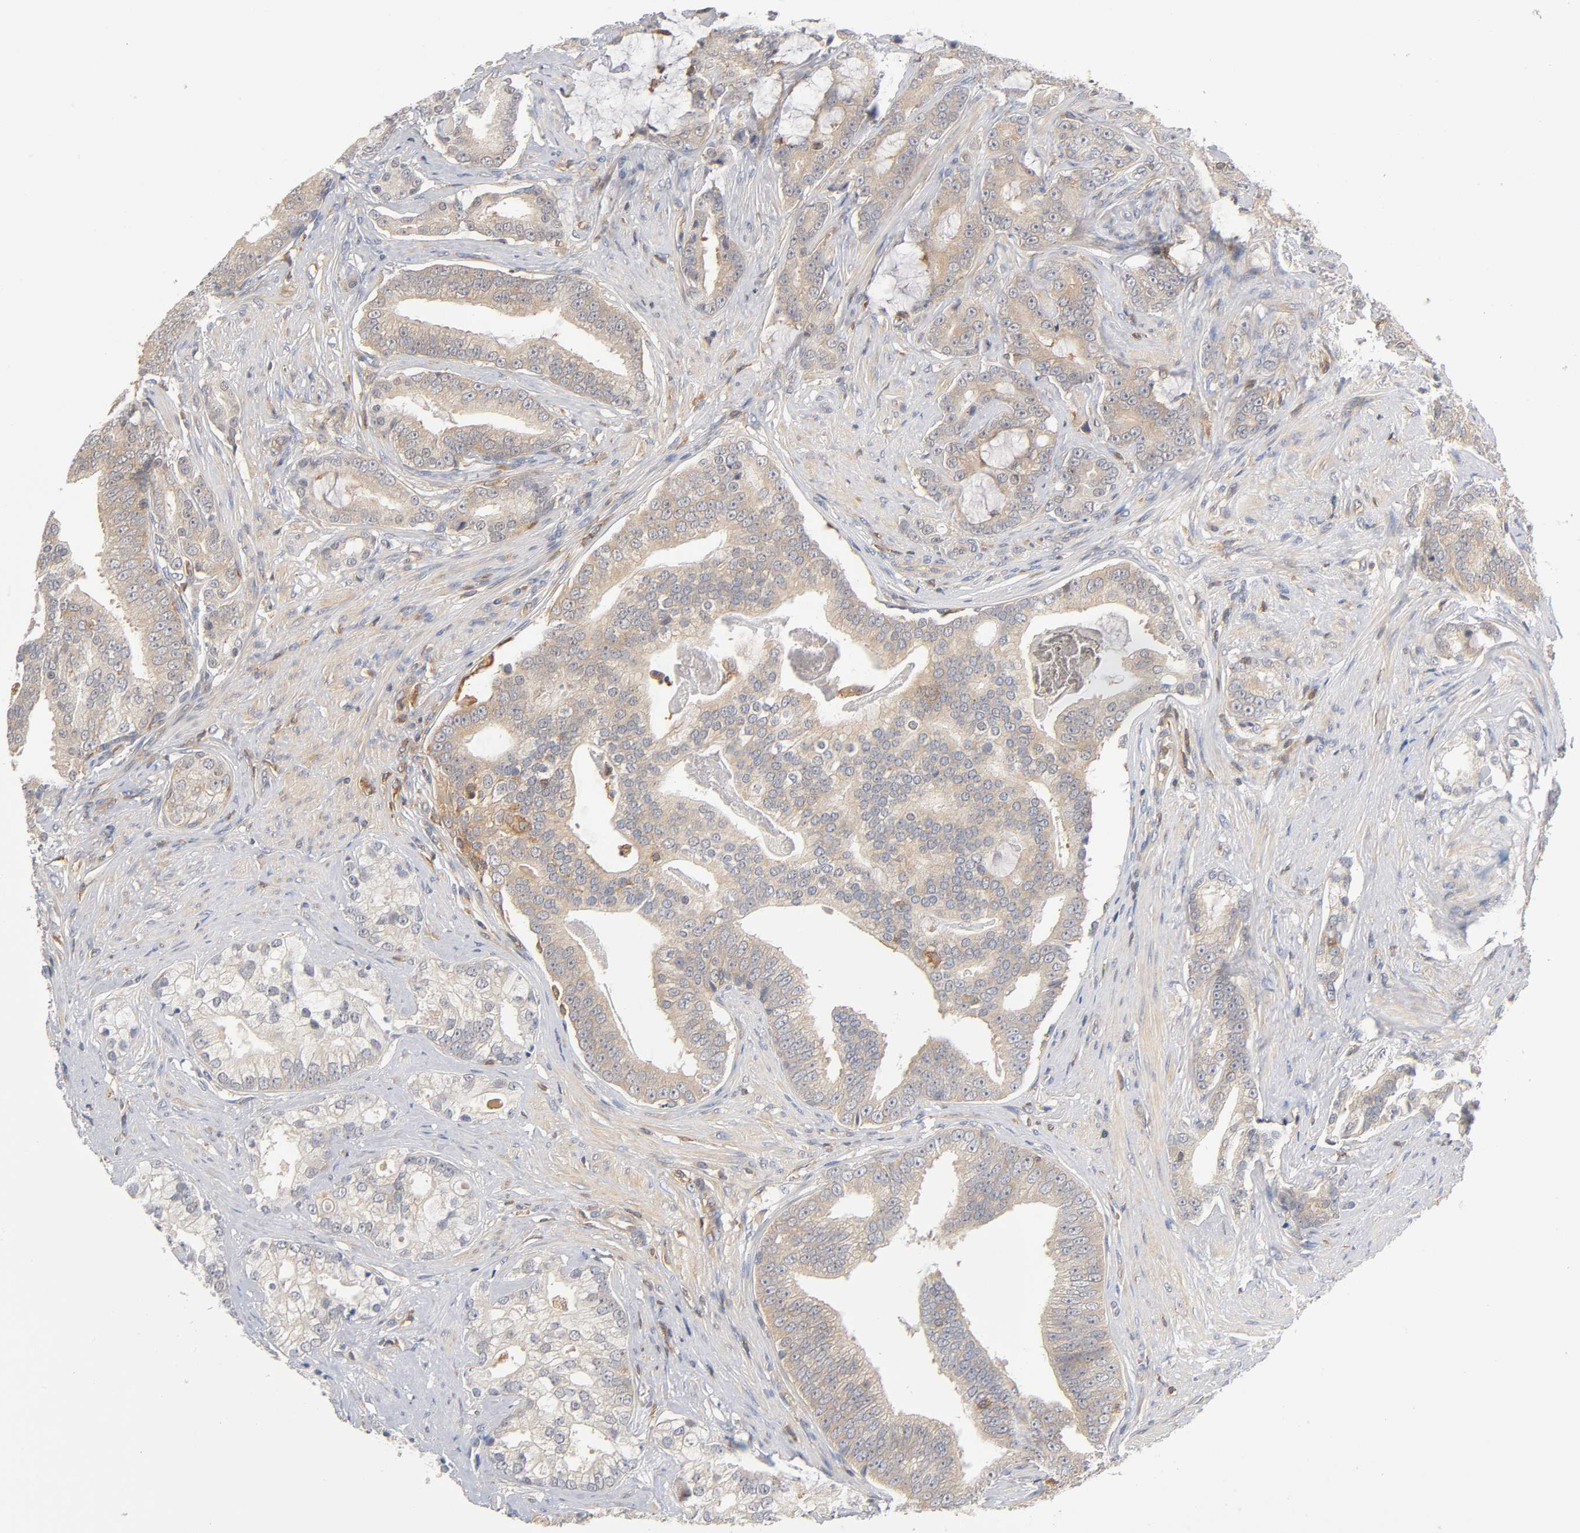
{"staining": {"intensity": "moderate", "quantity": ">75%", "location": "cytoplasmic/membranous"}, "tissue": "prostate cancer", "cell_type": "Tumor cells", "image_type": "cancer", "snomed": [{"axis": "morphology", "description": "Adenocarcinoma, Low grade"}, {"axis": "topography", "description": "Prostate"}], "caption": "Adenocarcinoma (low-grade) (prostate) stained for a protein (brown) reveals moderate cytoplasmic/membranous positive staining in approximately >75% of tumor cells.", "gene": "ACTR2", "patient": {"sex": "male", "age": 58}}